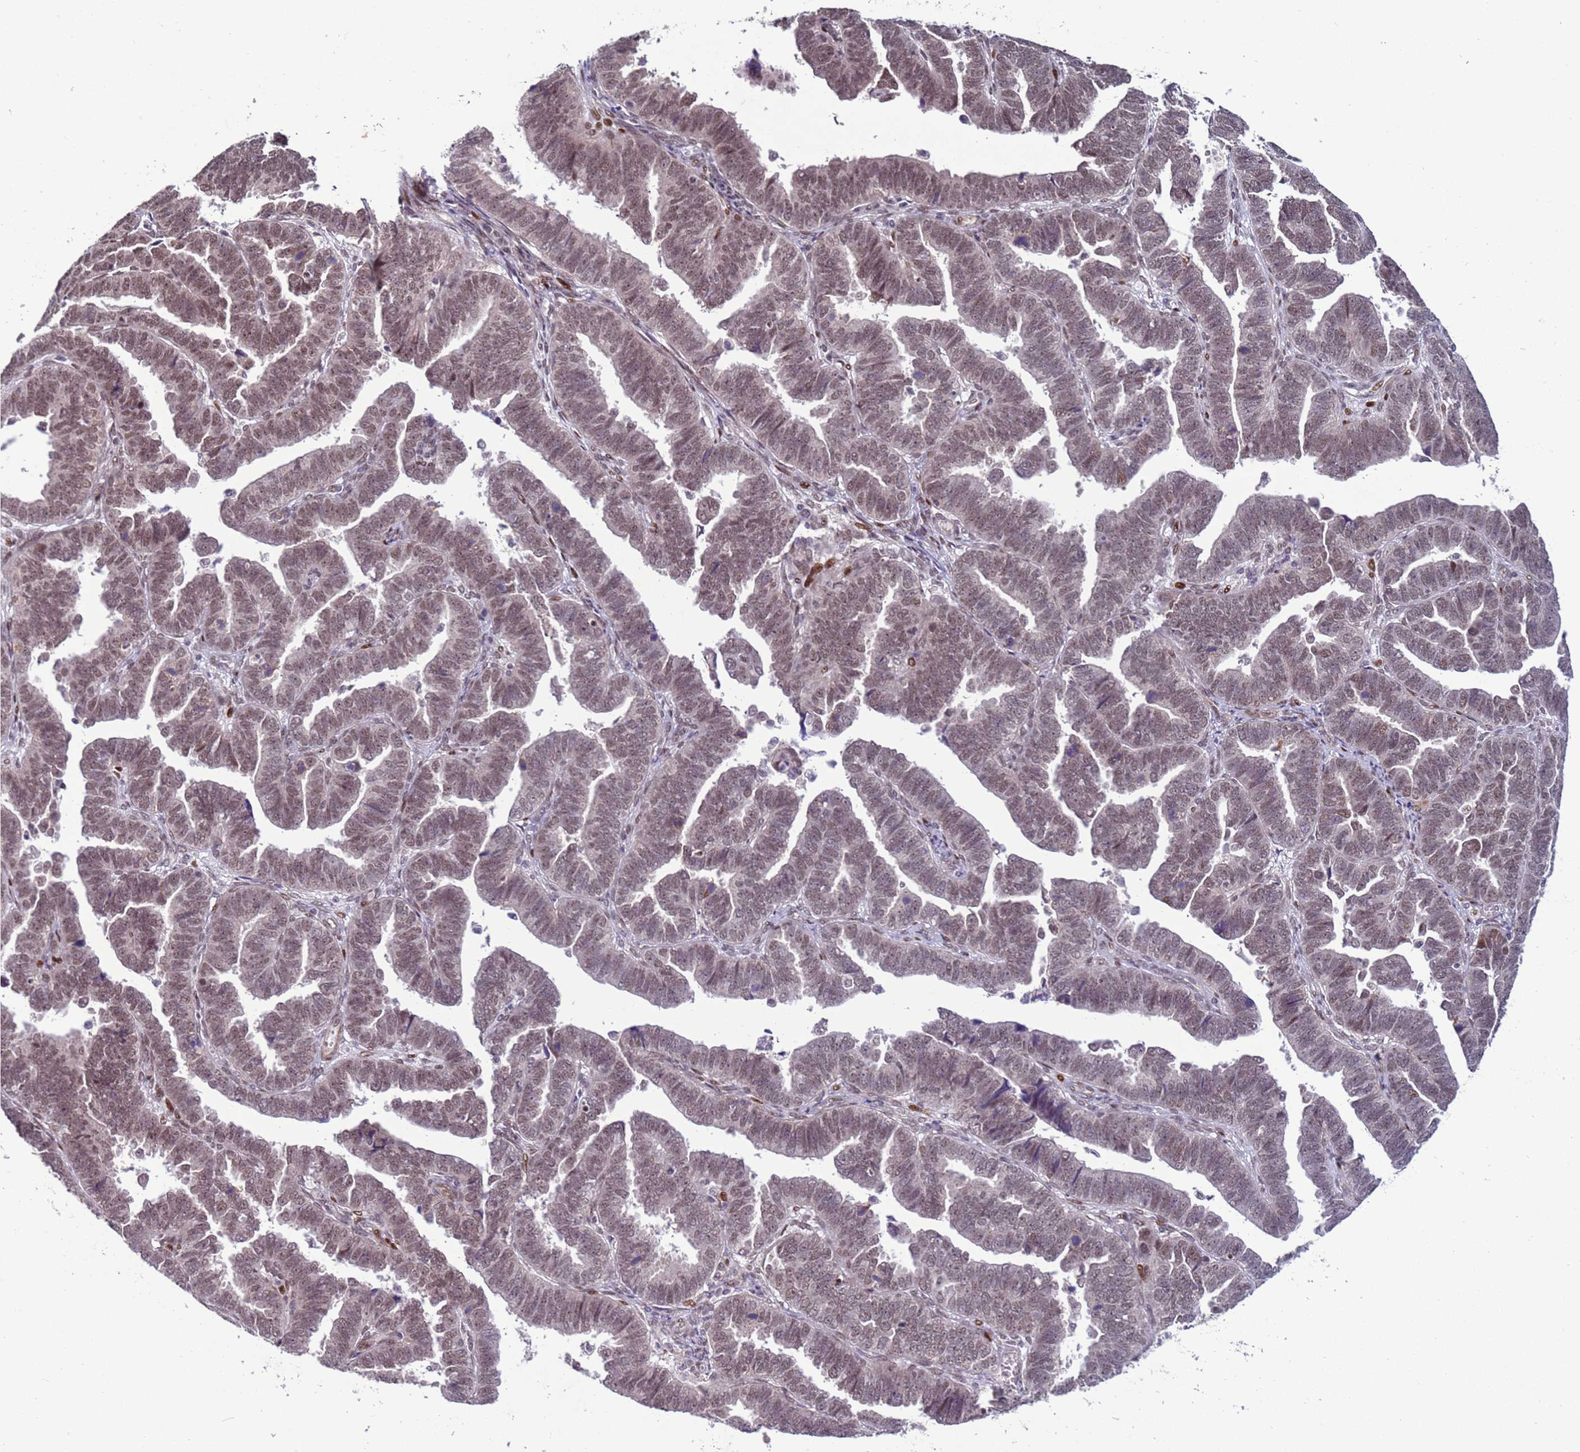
{"staining": {"intensity": "moderate", "quantity": ">75%", "location": "nuclear"}, "tissue": "endometrial cancer", "cell_type": "Tumor cells", "image_type": "cancer", "snomed": [{"axis": "morphology", "description": "Adenocarcinoma, NOS"}, {"axis": "topography", "description": "Endometrium"}], "caption": "This image reveals immunohistochemistry (IHC) staining of human endometrial cancer (adenocarcinoma), with medium moderate nuclear staining in about >75% of tumor cells.", "gene": "SHC3", "patient": {"sex": "female", "age": 75}}